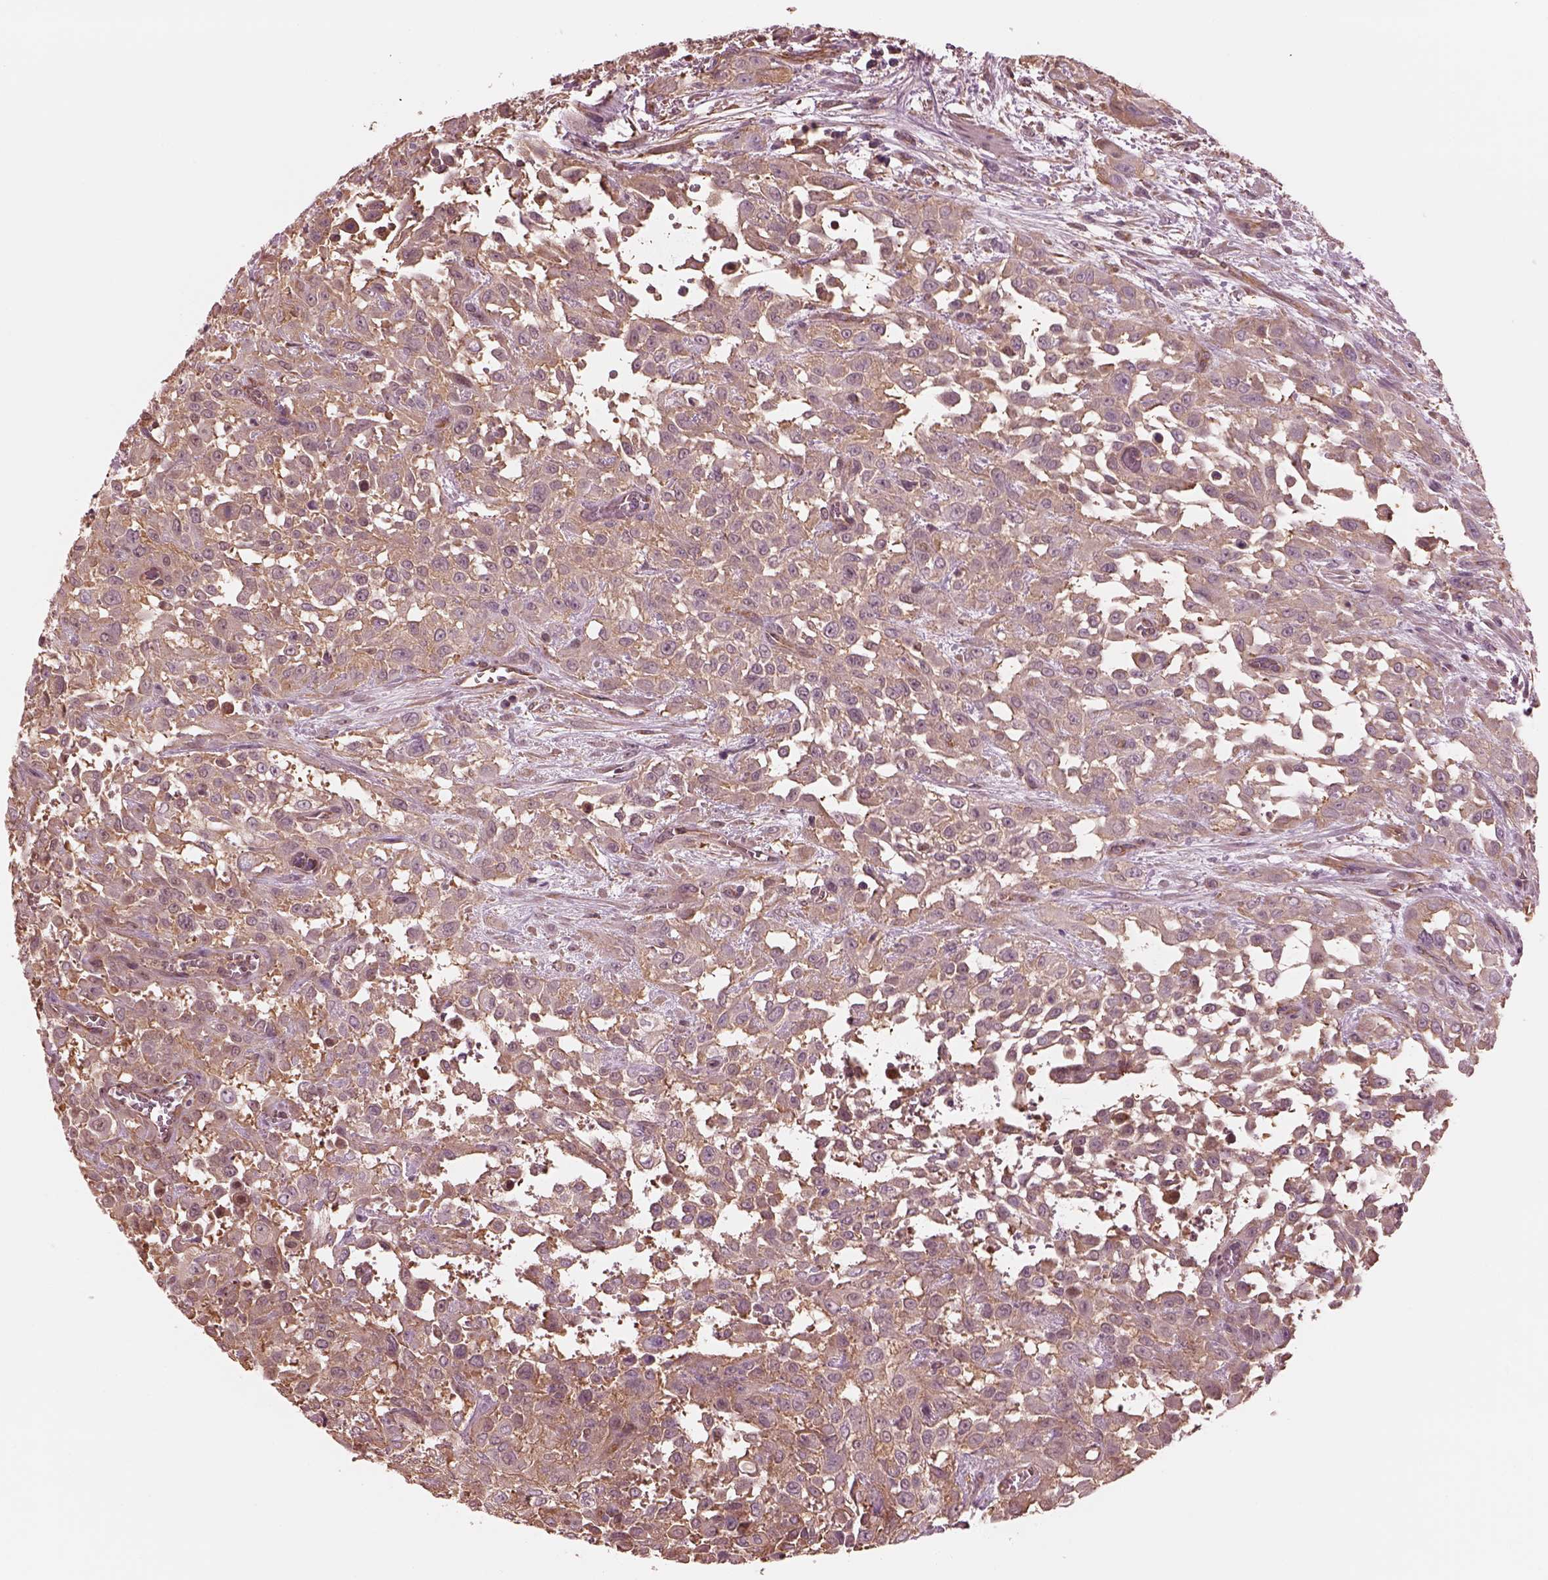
{"staining": {"intensity": "weak", "quantity": ">75%", "location": "cytoplasmic/membranous"}, "tissue": "urothelial cancer", "cell_type": "Tumor cells", "image_type": "cancer", "snomed": [{"axis": "morphology", "description": "Urothelial carcinoma, High grade"}, {"axis": "topography", "description": "Urinary bladder"}], "caption": "Immunohistochemistry histopathology image of neoplastic tissue: human high-grade urothelial carcinoma stained using immunohistochemistry (IHC) shows low levels of weak protein expression localized specifically in the cytoplasmic/membranous of tumor cells, appearing as a cytoplasmic/membranous brown color.", "gene": "STK33", "patient": {"sex": "male", "age": 57}}